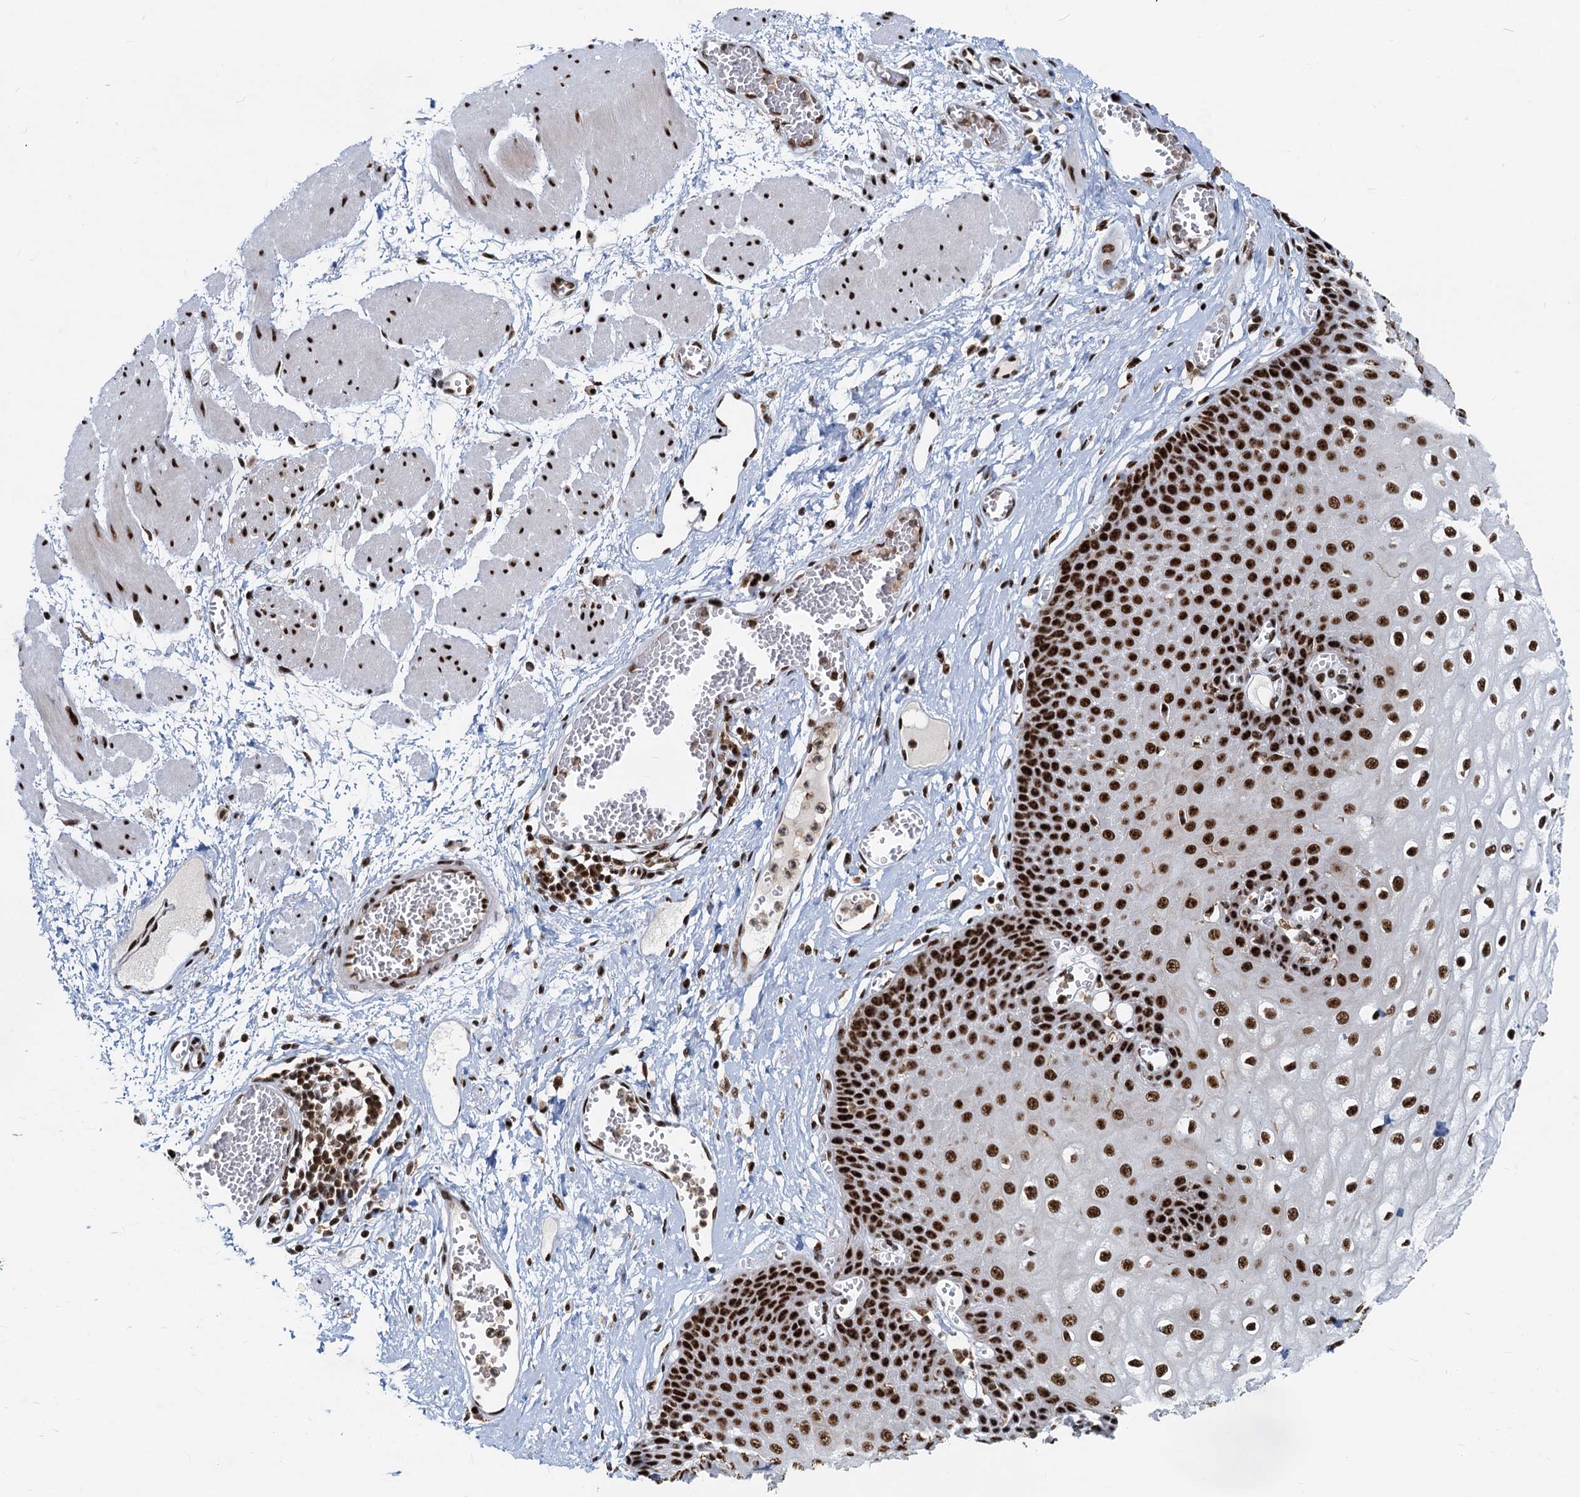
{"staining": {"intensity": "strong", "quantity": ">75%", "location": "nuclear"}, "tissue": "esophagus", "cell_type": "Squamous epithelial cells", "image_type": "normal", "snomed": [{"axis": "morphology", "description": "Normal tissue, NOS"}, {"axis": "topography", "description": "Esophagus"}], "caption": "Immunohistochemical staining of benign human esophagus exhibits strong nuclear protein staining in about >75% of squamous epithelial cells.", "gene": "RBM26", "patient": {"sex": "male", "age": 60}}